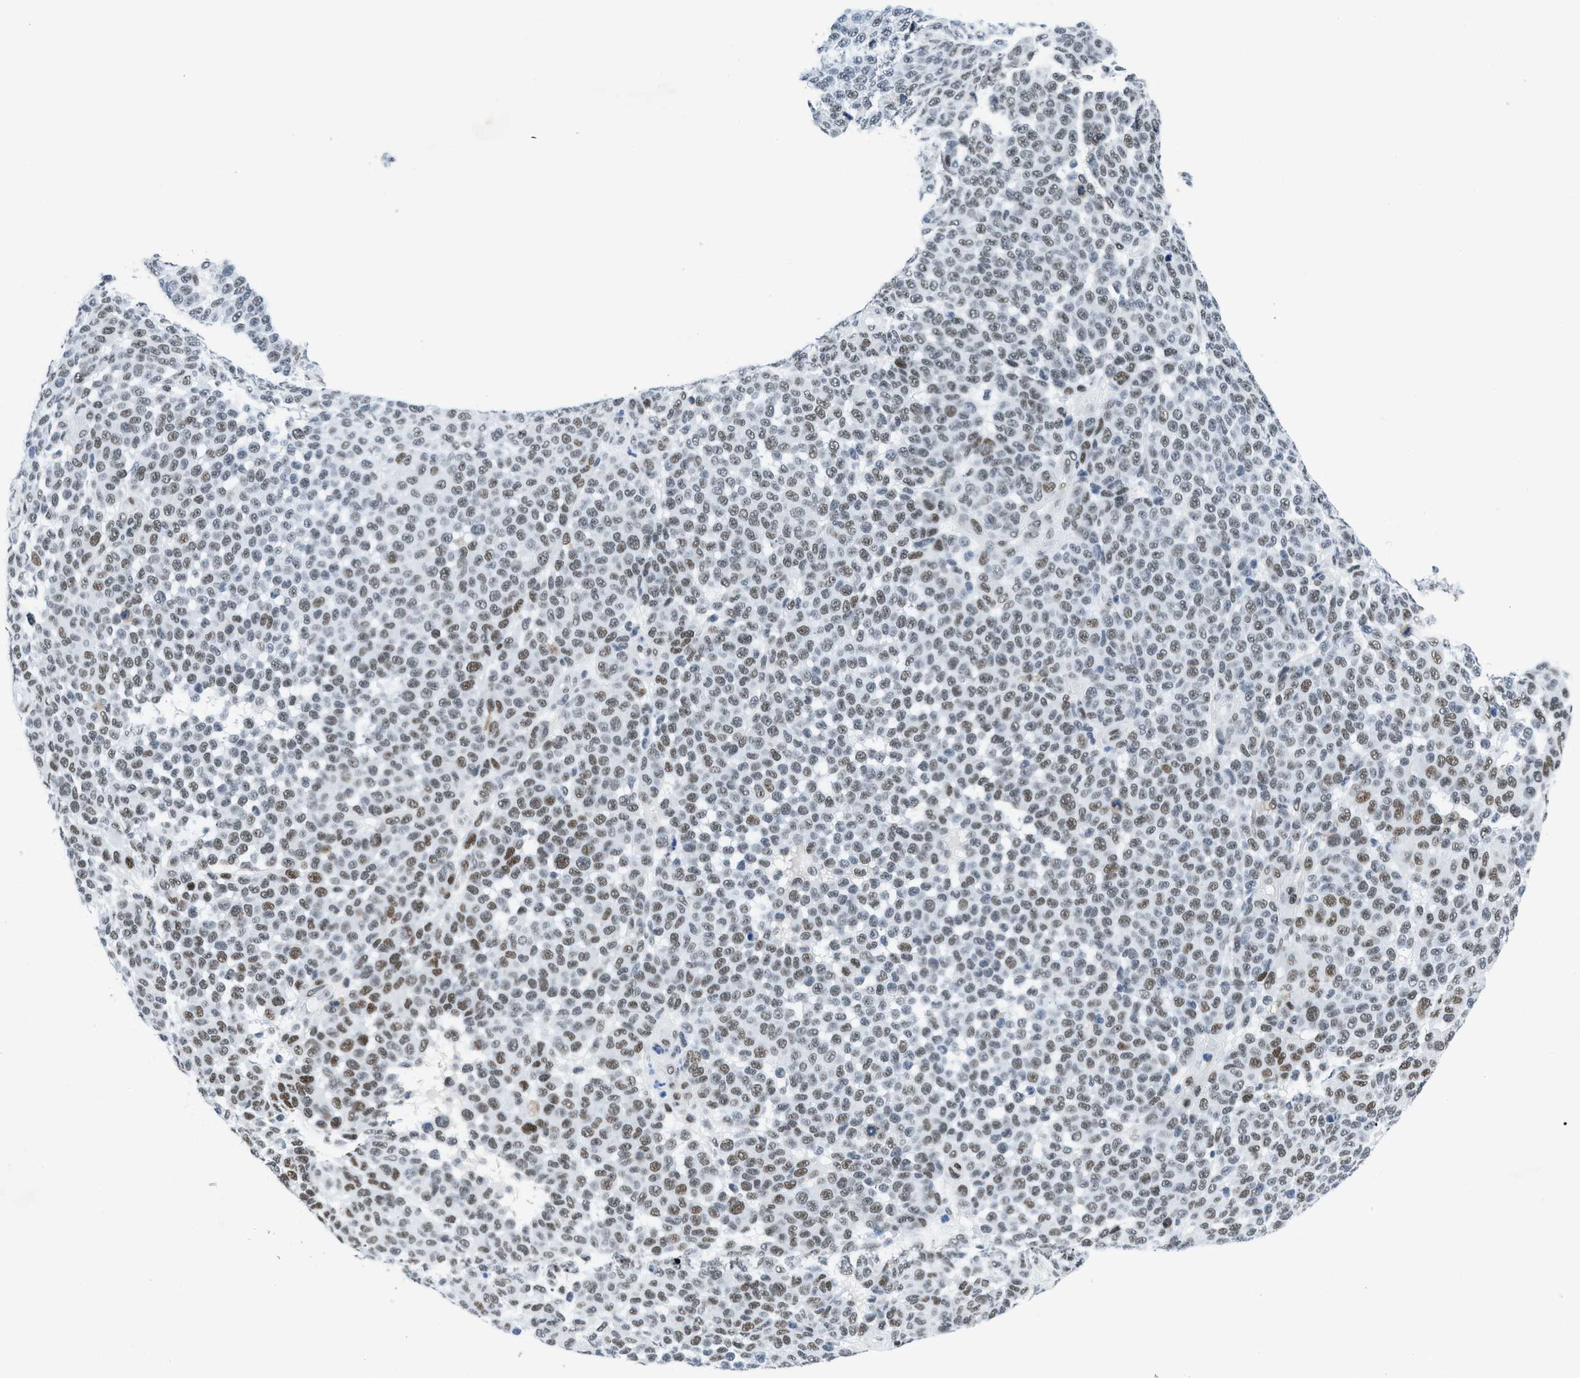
{"staining": {"intensity": "moderate", "quantity": ">75%", "location": "nuclear"}, "tissue": "melanoma", "cell_type": "Tumor cells", "image_type": "cancer", "snomed": [{"axis": "morphology", "description": "Malignant melanoma, NOS"}, {"axis": "topography", "description": "Skin"}], "caption": "Tumor cells show medium levels of moderate nuclear staining in about >75% of cells in malignant melanoma. (Stains: DAB in brown, nuclei in blue, Microscopy: brightfield microscopy at high magnification).", "gene": "SMARCAD1", "patient": {"sex": "male", "age": 59}}